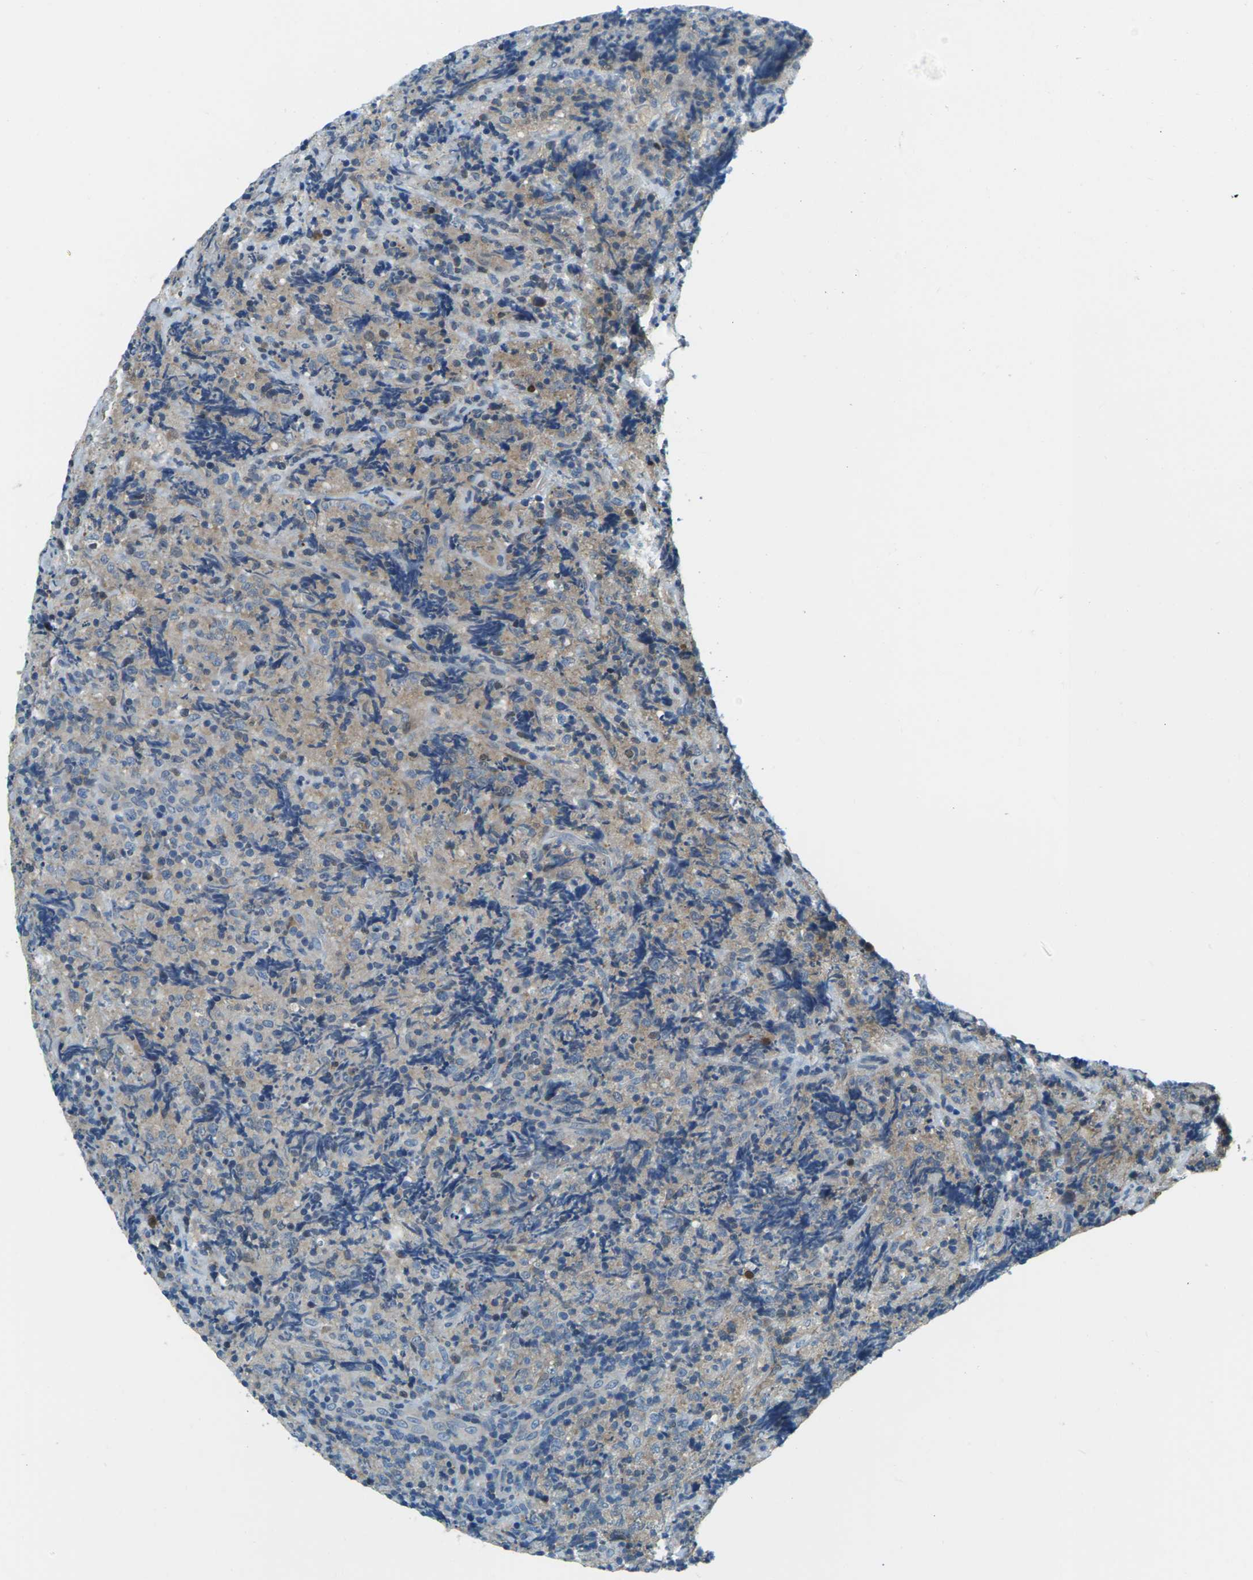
{"staining": {"intensity": "moderate", "quantity": "25%-75%", "location": "cytoplasmic/membranous"}, "tissue": "lymphoma", "cell_type": "Tumor cells", "image_type": "cancer", "snomed": [{"axis": "morphology", "description": "Malignant lymphoma, non-Hodgkin's type, High grade"}, {"axis": "topography", "description": "Tonsil"}], "caption": "A micrograph of malignant lymphoma, non-Hodgkin's type (high-grade) stained for a protein demonstrates moderate cytoplasmic/membranous brown staining in tumor cells. The protein of interest is stained brown, and the nuclei are stained in blue (DAB IHC with brightfield microscopy, high magnification).", "gene": "NANOS2", "patient": {"sex": "female", "age": 36}}